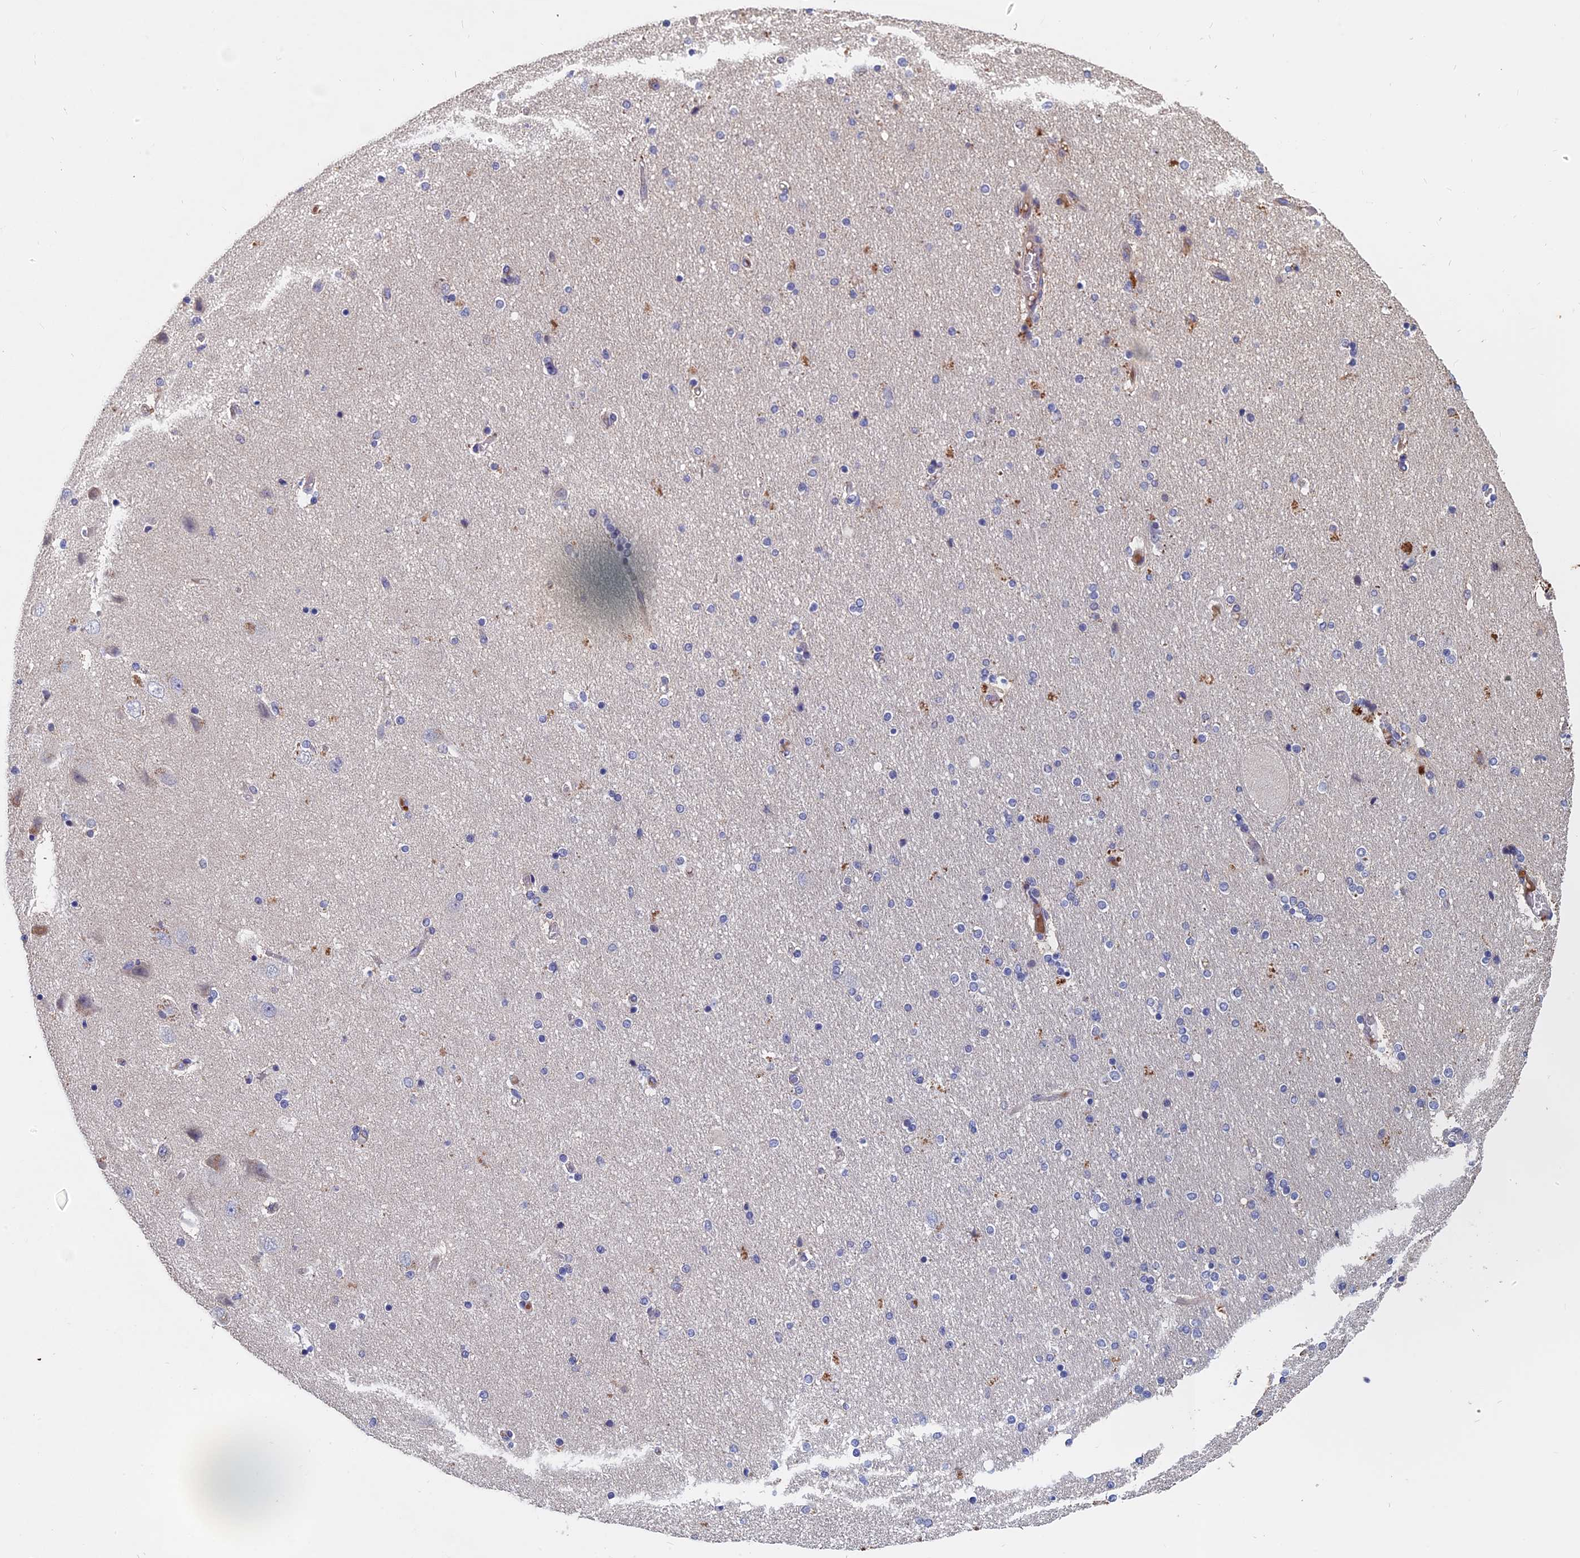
{"staining": {"intensity": "moderate", "quantity": "<25%", "location": "cytoplasmic/membranous"}, "tissue": "hippocampus", "cell_type": "Glial cells", "image_type": "normal", "snomed": [{"axis": "morphology", "description": "Normal tissue, NOS"}, {"axis": "topography", "description": "Hippocampus"}], "caption": "The image demonstrates staining of unremarkable hippocampus, revealing moderate cytoplasmic/membranous protein staining (brown color) within glial cells. The staining was performed using DAB, with brown indicating positive protein expression. Nuclei are stained blue with hematoxylin.", "gene": "SLC33A1", "patient": {"sex": "female", "age": 54}}